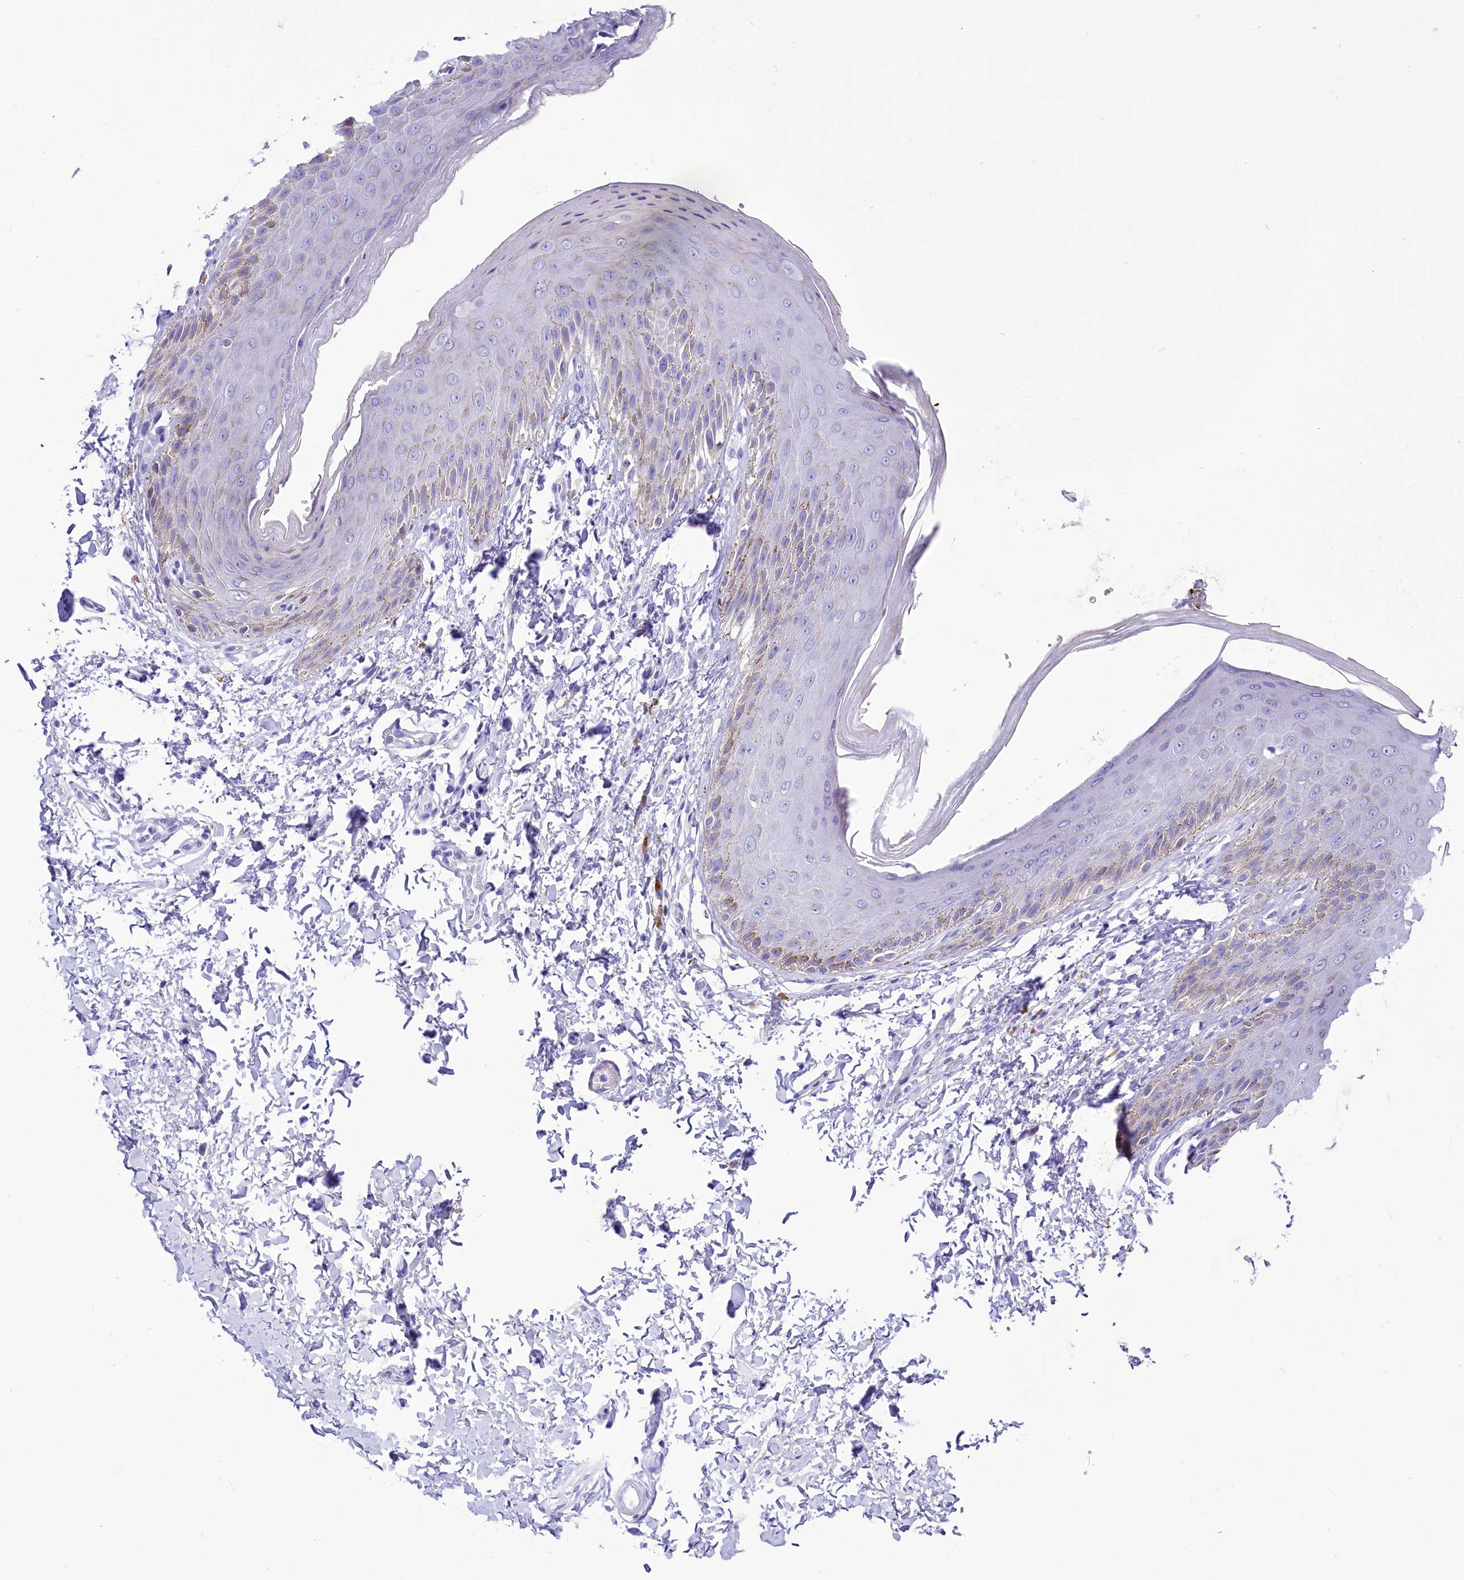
{"staining": {"intensity": "weak", "quantity": "<25%", "location": "cytoplasmic/membranous"}, "tissue": "skin", "cell_type": "Epidermal cells", "image_type": "normal", "snomed": [{"axis": "morphology", "description": "Normal tissue, NOS"}, {"axis": "topography", "description": "Anal"}], "caption": "Histopathology image shows no significant protein expression in epidermal cells of benign skin.", "gene": "TTC36", "patient": {"sex": "male", "age": 44}}